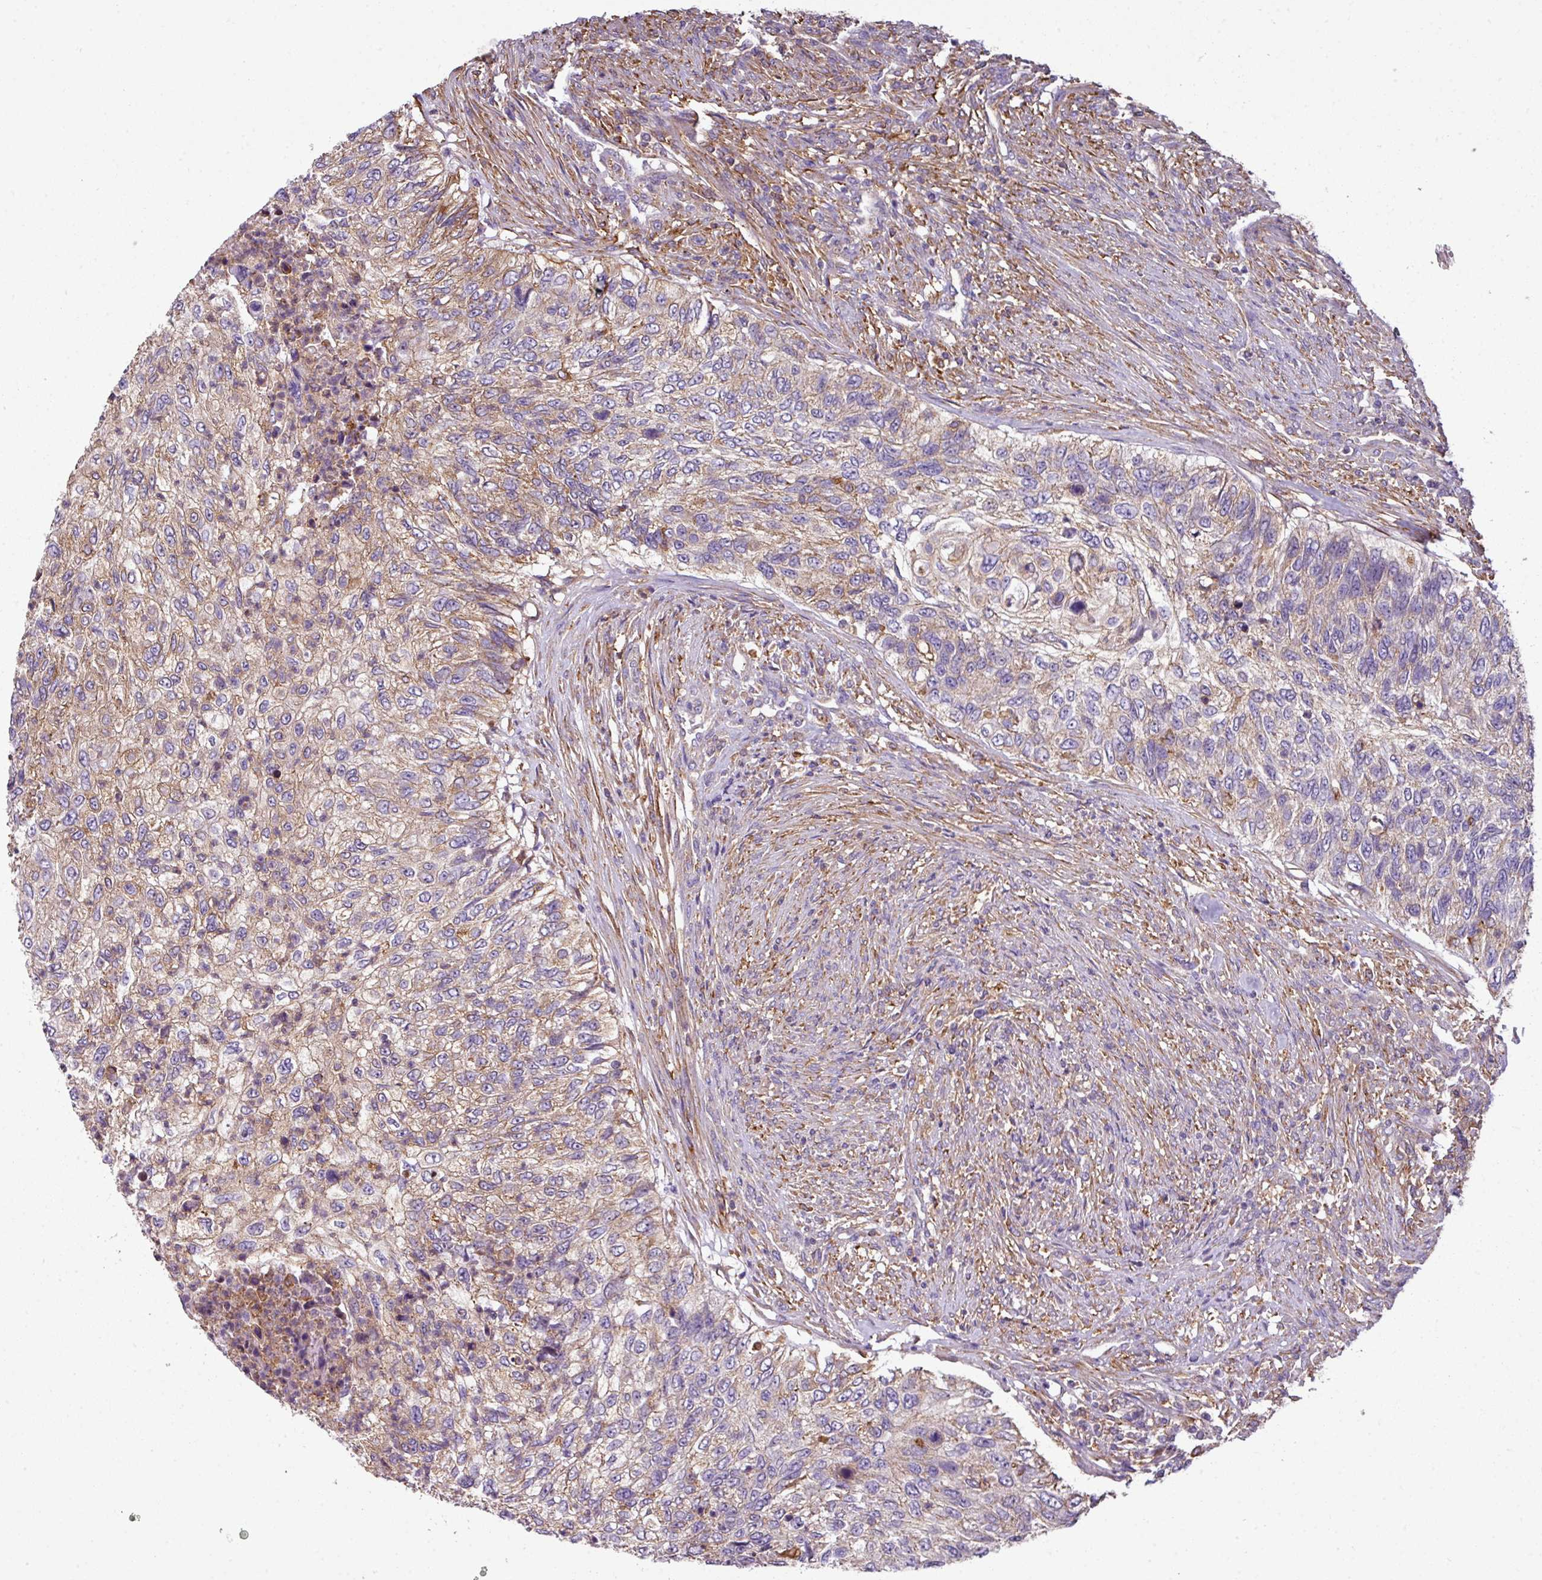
{"staining": {"intensity": "weak", "quantity": "25%-75%", "location": "cytoplasmic/membranous"}, "tissue": "urothelial cancer", "cell_type": "Tumor cells", "image_type": "cancer", "snomed": [{"axis": "morphology", "description": "Urothelial carcinoma, High grade"}, {"axis": "topography", "description": "Urinary bladder"}], "caption": "Protein analysis of urothelial cancer tissue reveals weak cytoplasmic/membranous positivity in about 25%-75% of tumor cells.", "gene": "XNDC1N", "patient": {"sex": "female", "age": 60}}